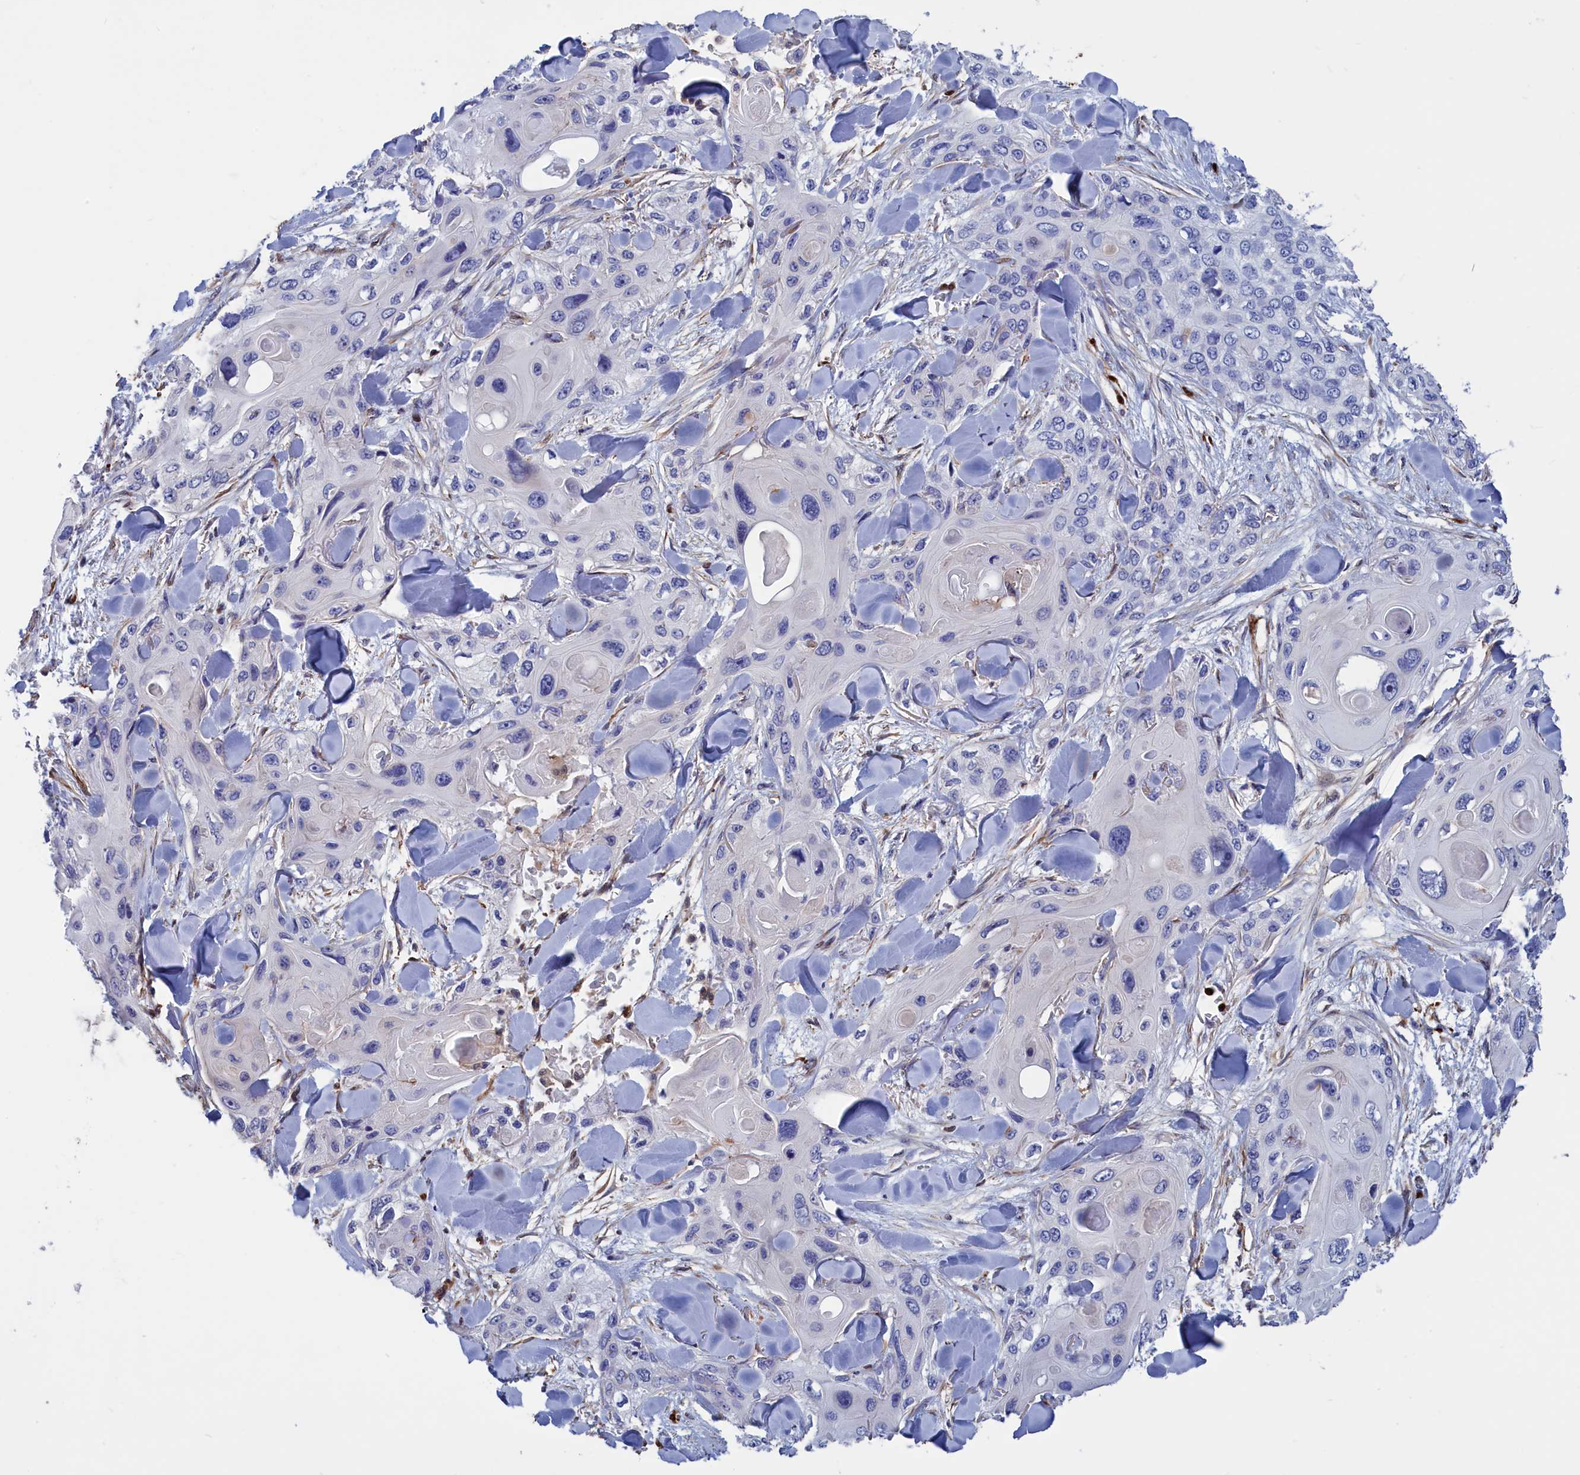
{"staining": {"intensity": "negative", "quantity": "none", "location": "none"}, "tissue": "skin cancer", "cell_type": "Tumor cells", "image_type": "cancer", "snomed": [{"axis": "morphology", "description": "Normal tissue, NOS"}, {"axis": "morphology", "description": "Squamous cell carcinoma, NOS"}, {"axis": "topography", "description": "Skin"}], "caption": "Tumor cells are negative for brown protein staining in skin cancer.", "gene": "CRIP1", "patient": {"sex": "male", "age": 72}}